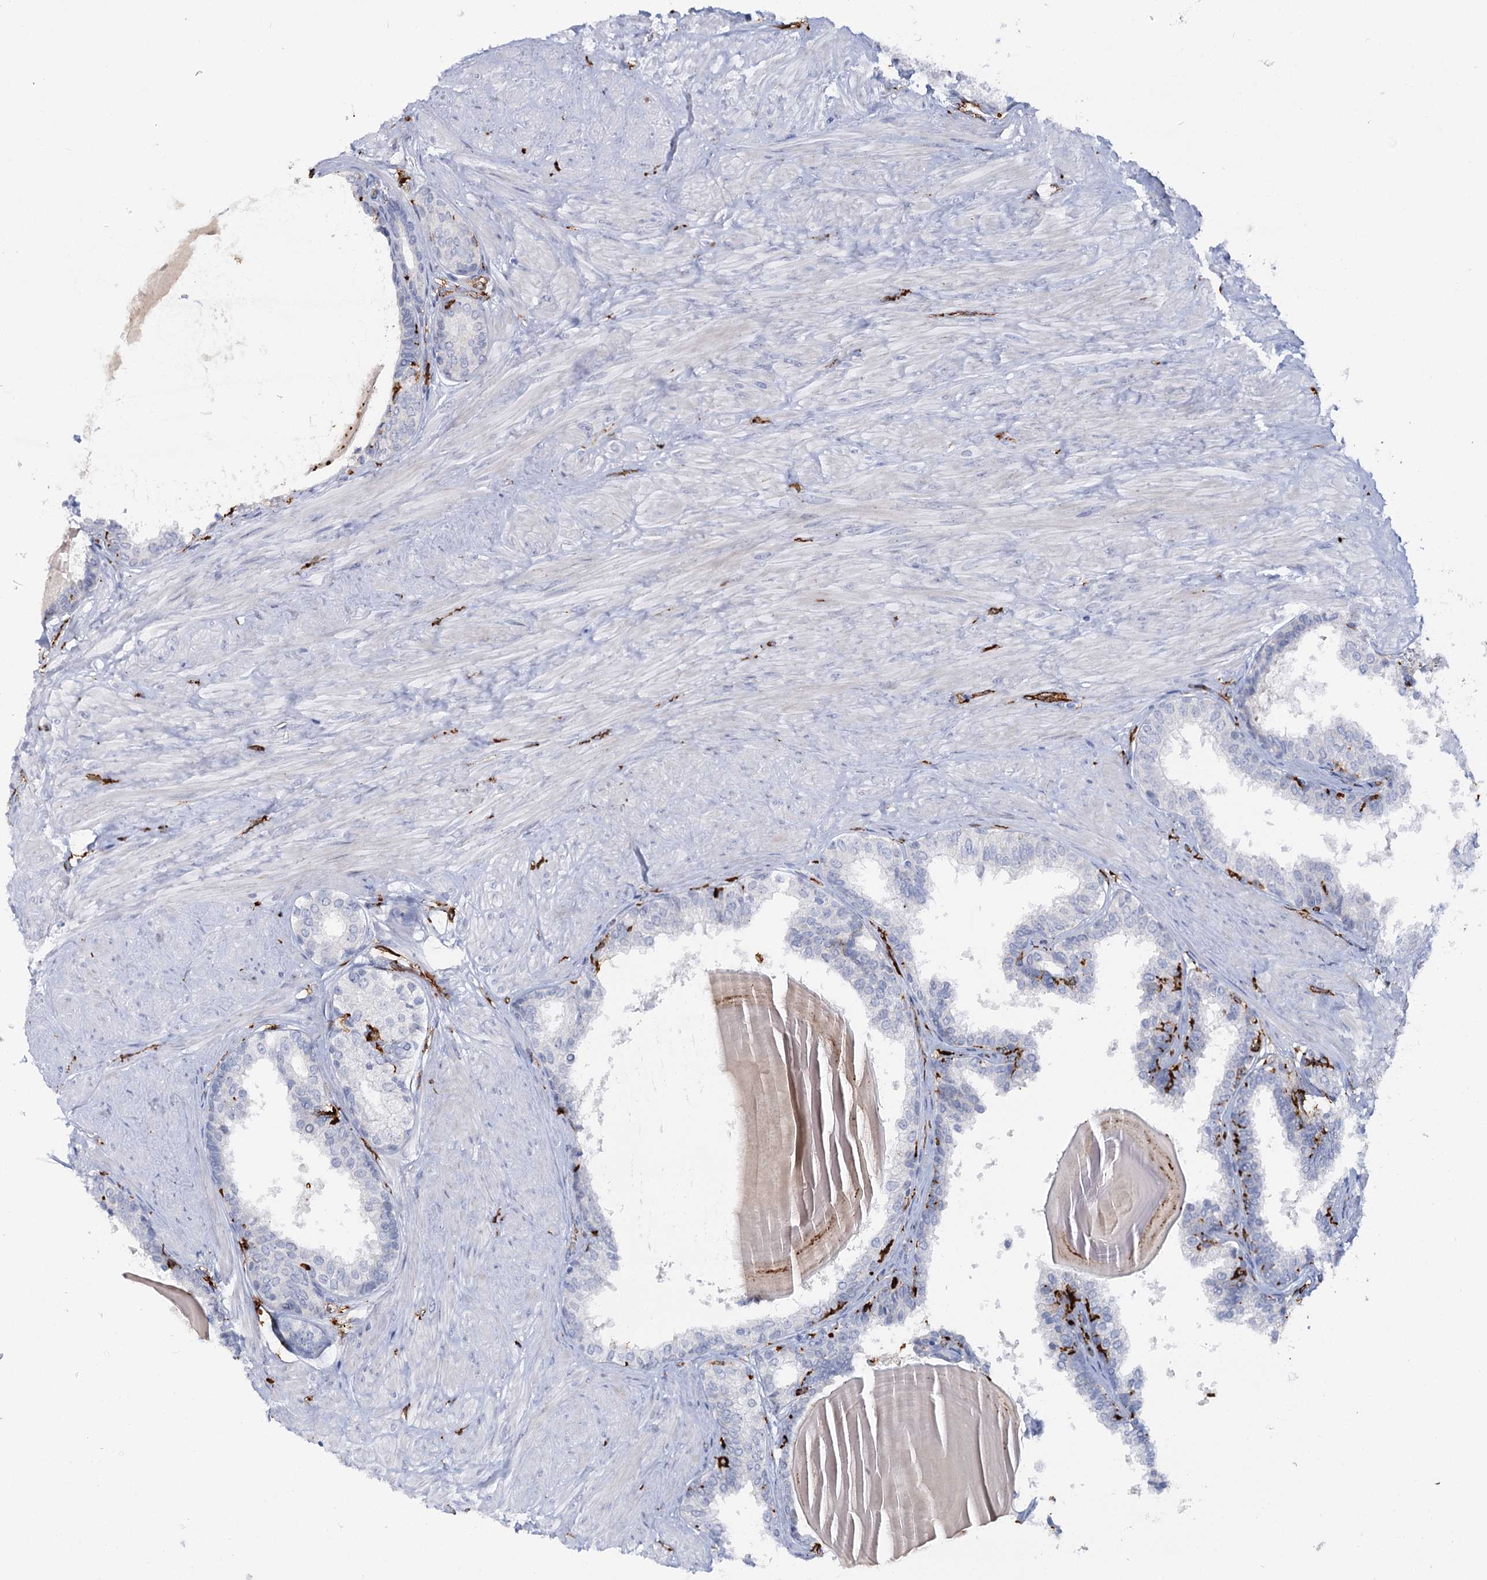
{"staining": {"intensity": "negative", "quantity": "none", "location": "none"}, "tissue": "prostate", "cell_type": "Glandular cells", "image_type": "normal", "snomed": [{"axis": "morphology", "description": "Normal tissue, NOS"}, {"axis": "topography", "description": "Prostate"}], "caption": "An image of human prostate is negative for staining in glandular cells.", "gene": "PIWIL4", "patient": {"sex": "male", "age": 48}}